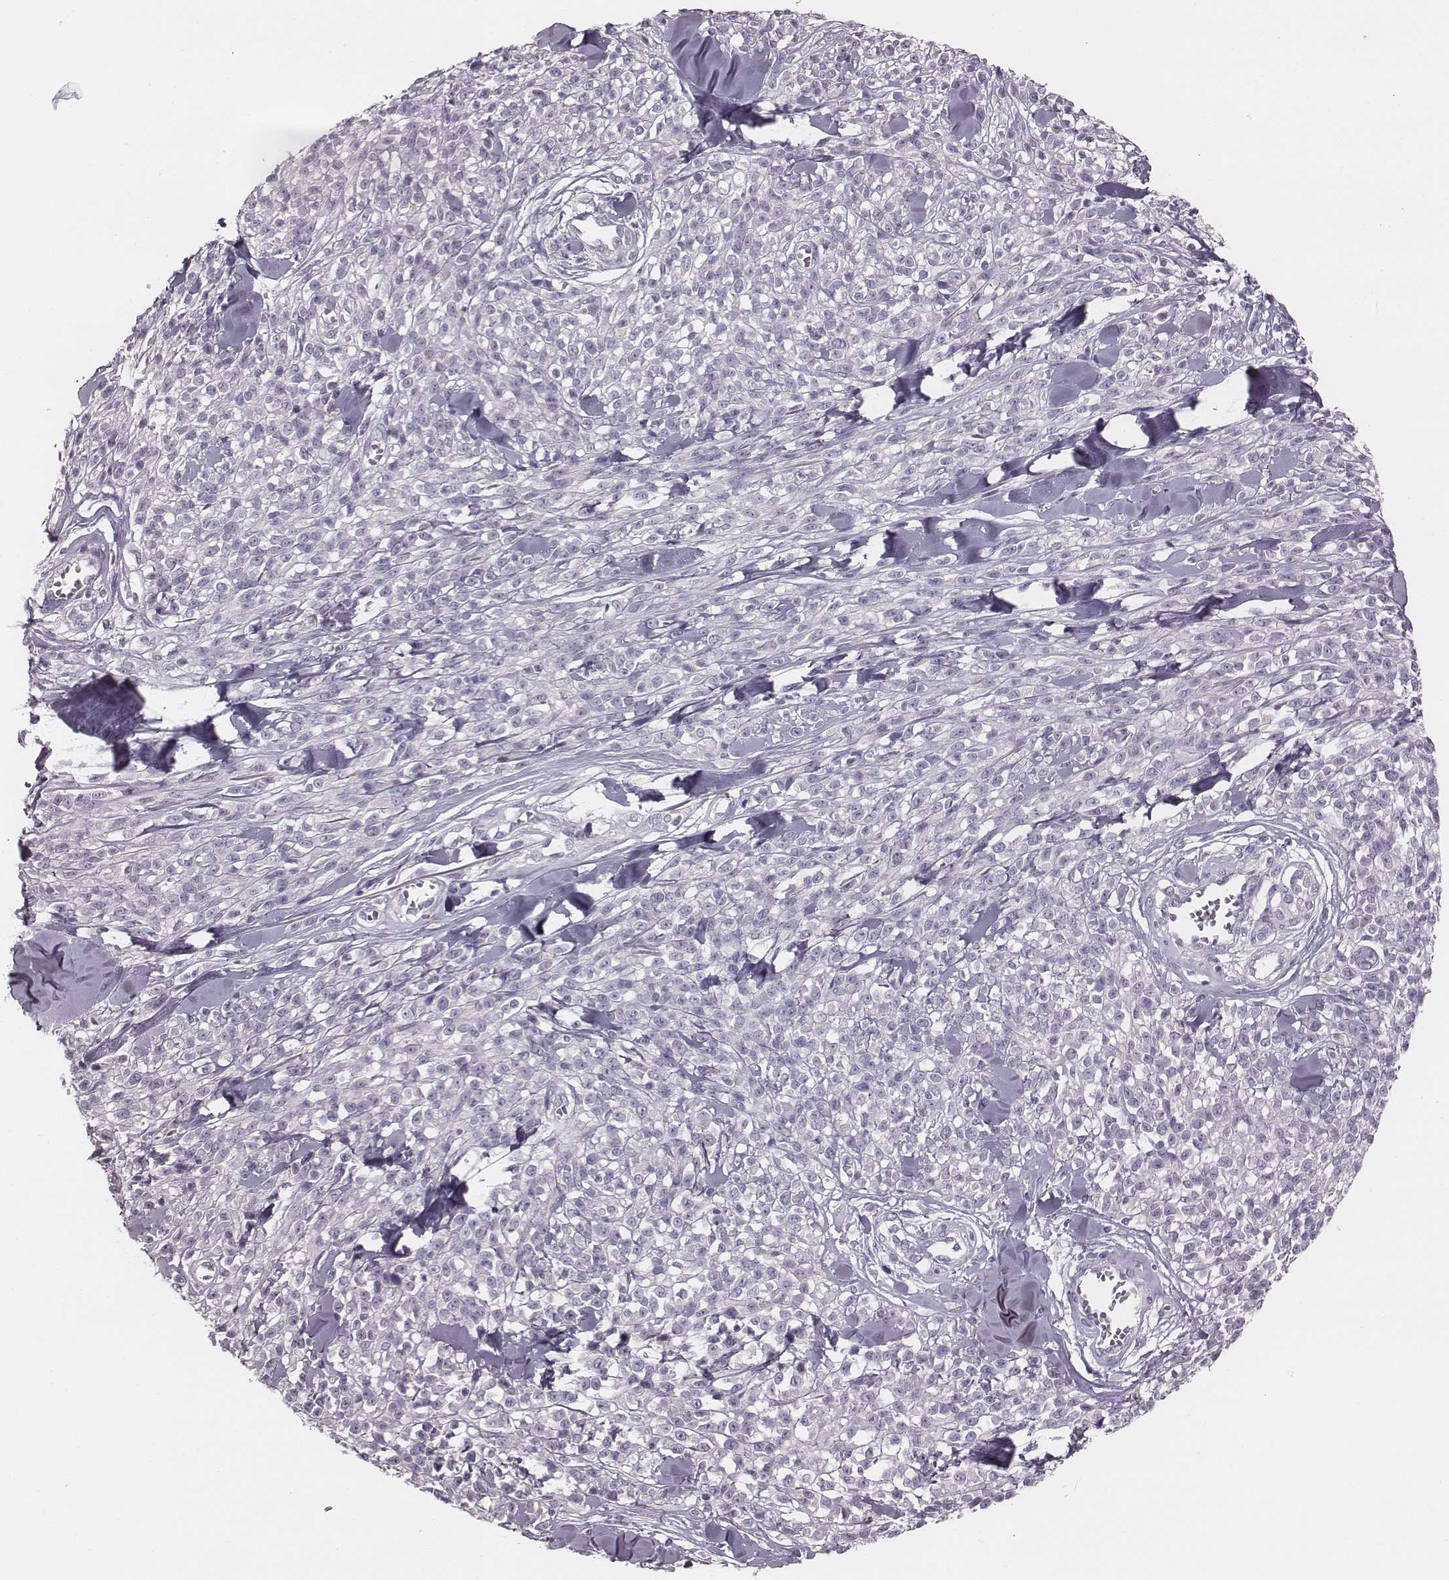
{"staining": {"intensity": "negative", "quantity": "none", "location": "none"}, "tissue": "melanoma", "cell_type": "Tumor cells", "image_type": "cancer", "snomed": [{"axis": "morphology", "description": "Malignant melanoma, NOS"}, {"axis": "topography", "description": "Skin"}, {"axis": "topography", "description": "Skin of trunk"}], "caption": "IHC image of neoplastic tissue: human melanoma stained with DAB reveals no significant protein staining in tumor cells.", "gene": "PDE8B", "patient": {"sex": "male", "age": 74}}